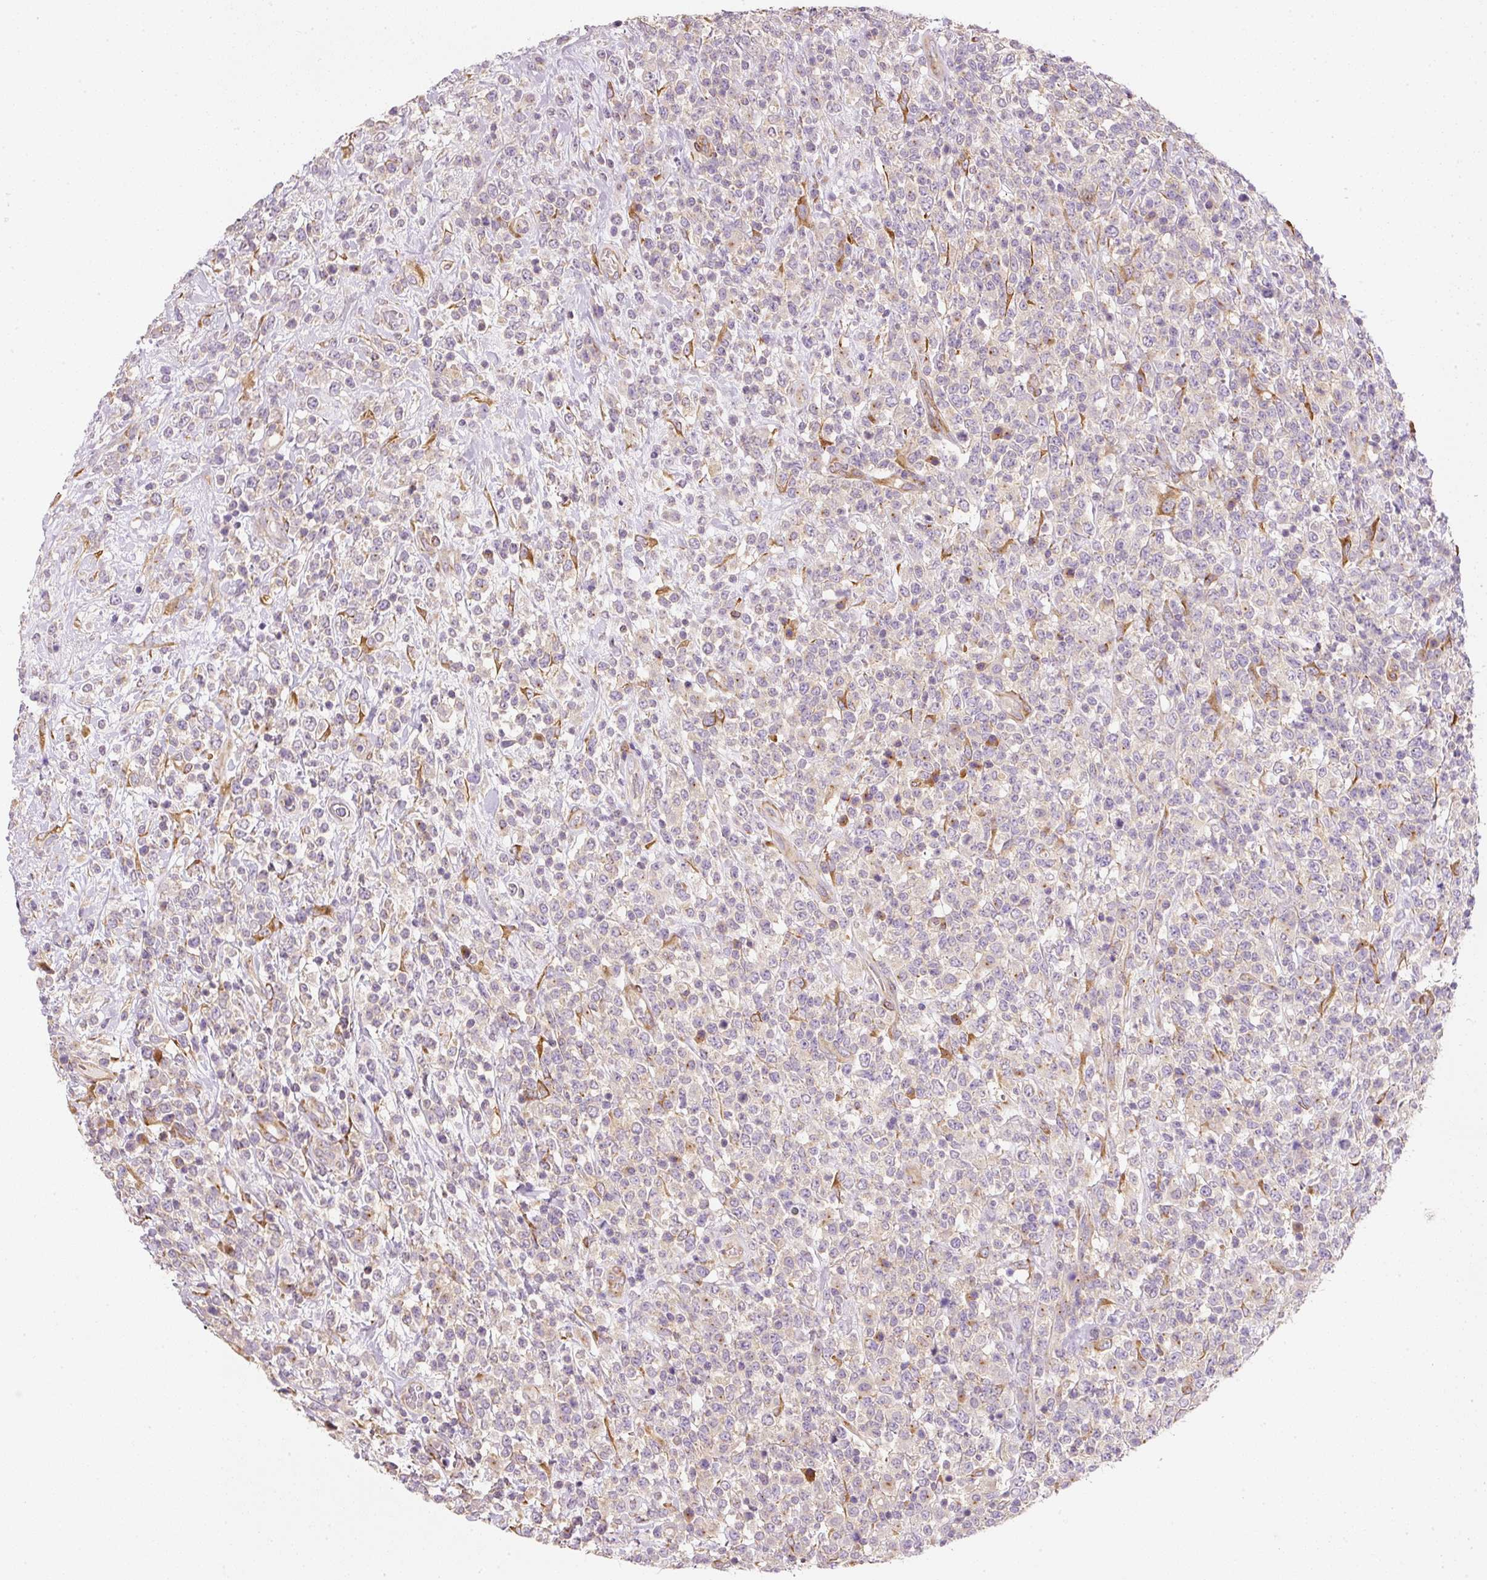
{"staining": {"intensity": "negative", "quantity": "none", "location": "none"}, "tissue": "lymphoma", "cell_type": "Tumor cells", "image_type": "cancer", "snomed": [{"axis": "morphology", "description": "Malignant lymphoma, non-Hodgkin's type, High grade"}, {"axis": "topography", "description": "Colon"}], "caption": "The immunohistochemistry photomicrograph has no significant staining in tumor cells of lymphoma tissue.", "gene": "RNF167", "patient": {"sex": "female", "age": 53}}